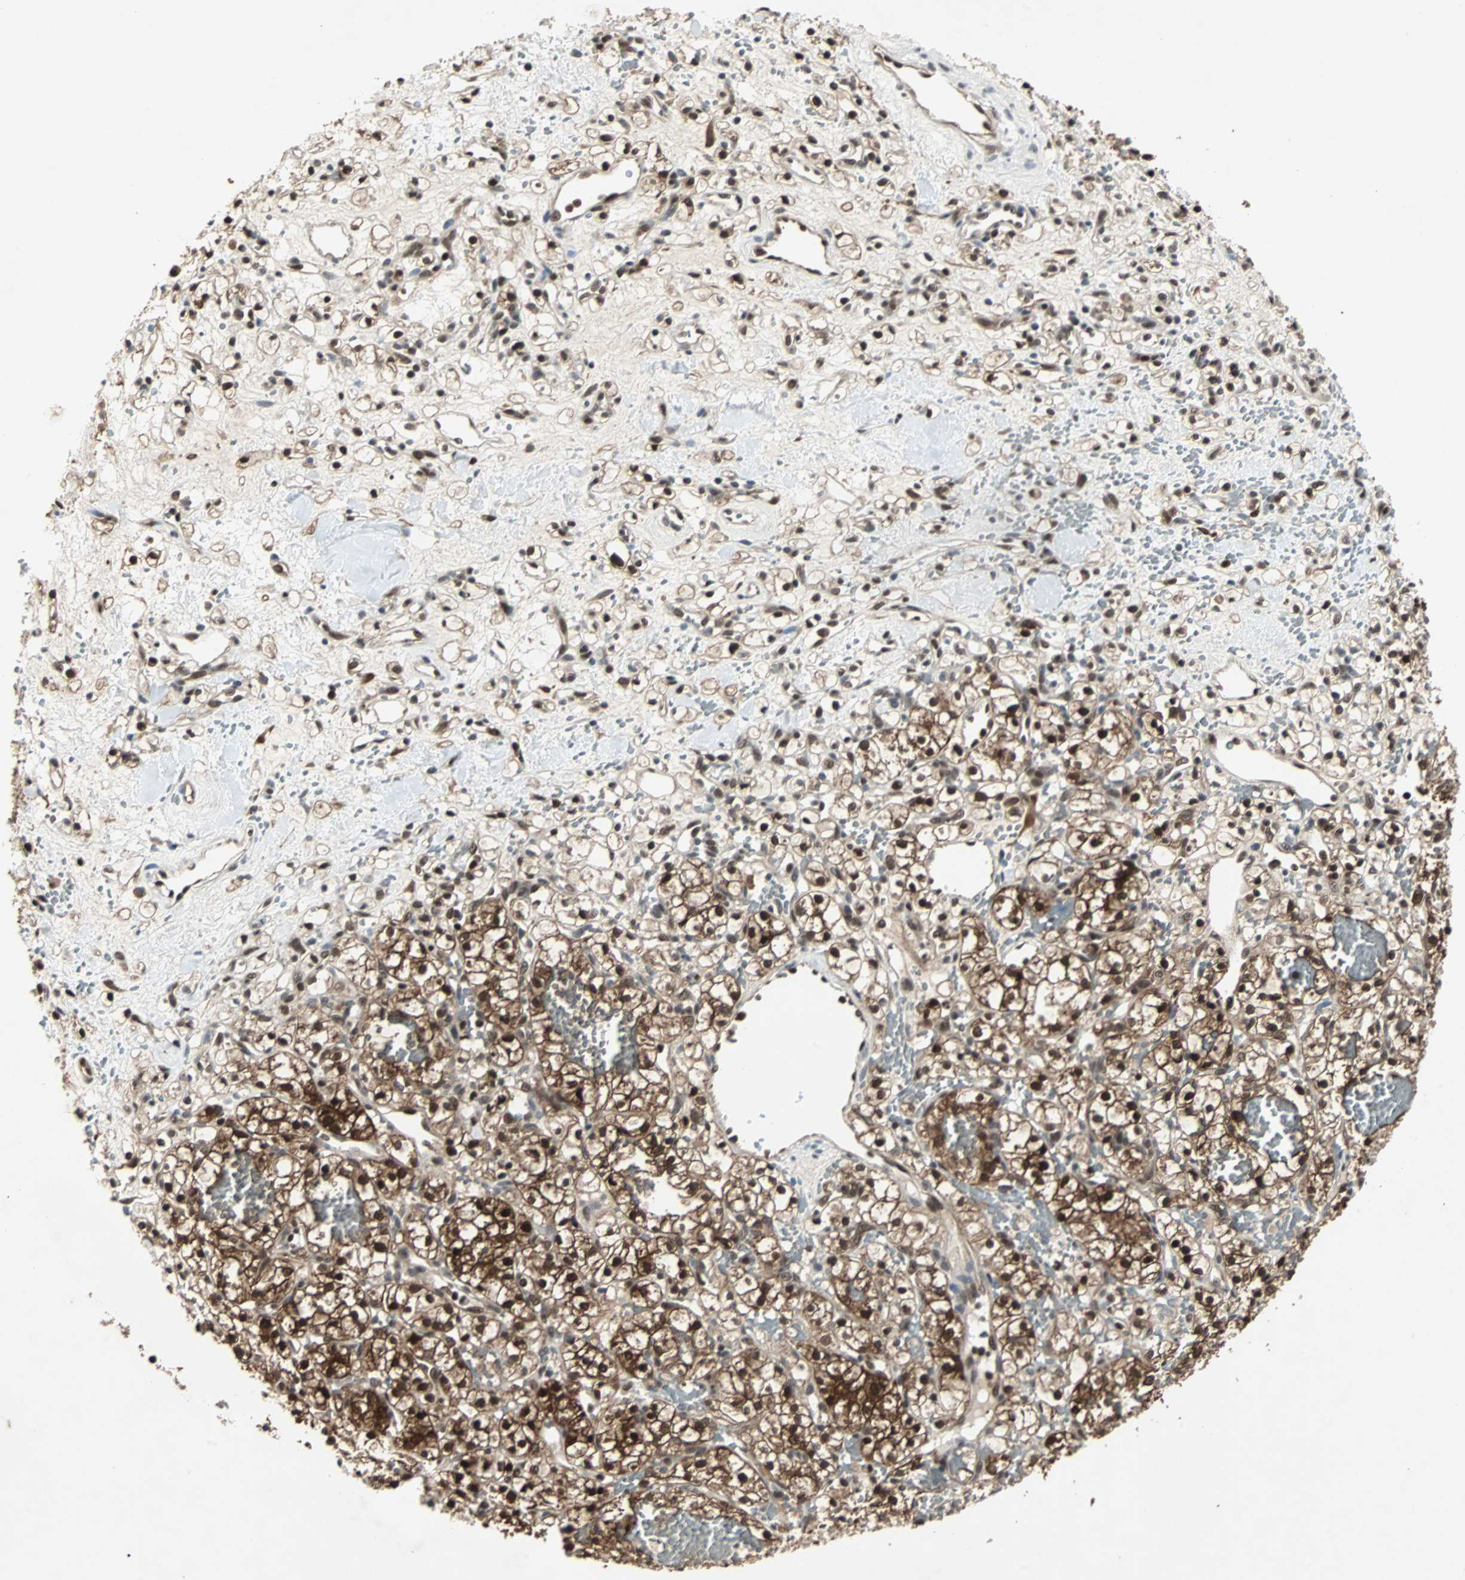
{"staining": {"intensity": "strong", "quantity": ">75%", "location": "cytoplasmic/membranous,nuclear"}, "tissue": "renal cancer", "cell_type": "Tumor cells", "image_type": "cancer", "snomed": [{"axis": "morphology", "description": "Adenocarcinoma, NOS"}, {"axis": "topography", "description": "Kidney"}], "caption": "An image of renal adenocarcinoma stained for a protein exhibits strong cytoplasmic/membranous and nuclear brown staining in tumor cells. The protein of interest is stained brown, and the nuclei are stained in blue (DAB (3,3'-diaminobenzidine) IHC with brightfield microscopy, high magnification).", "gene": "ACLY", "patient": {"sex": "female", "age": 60}}